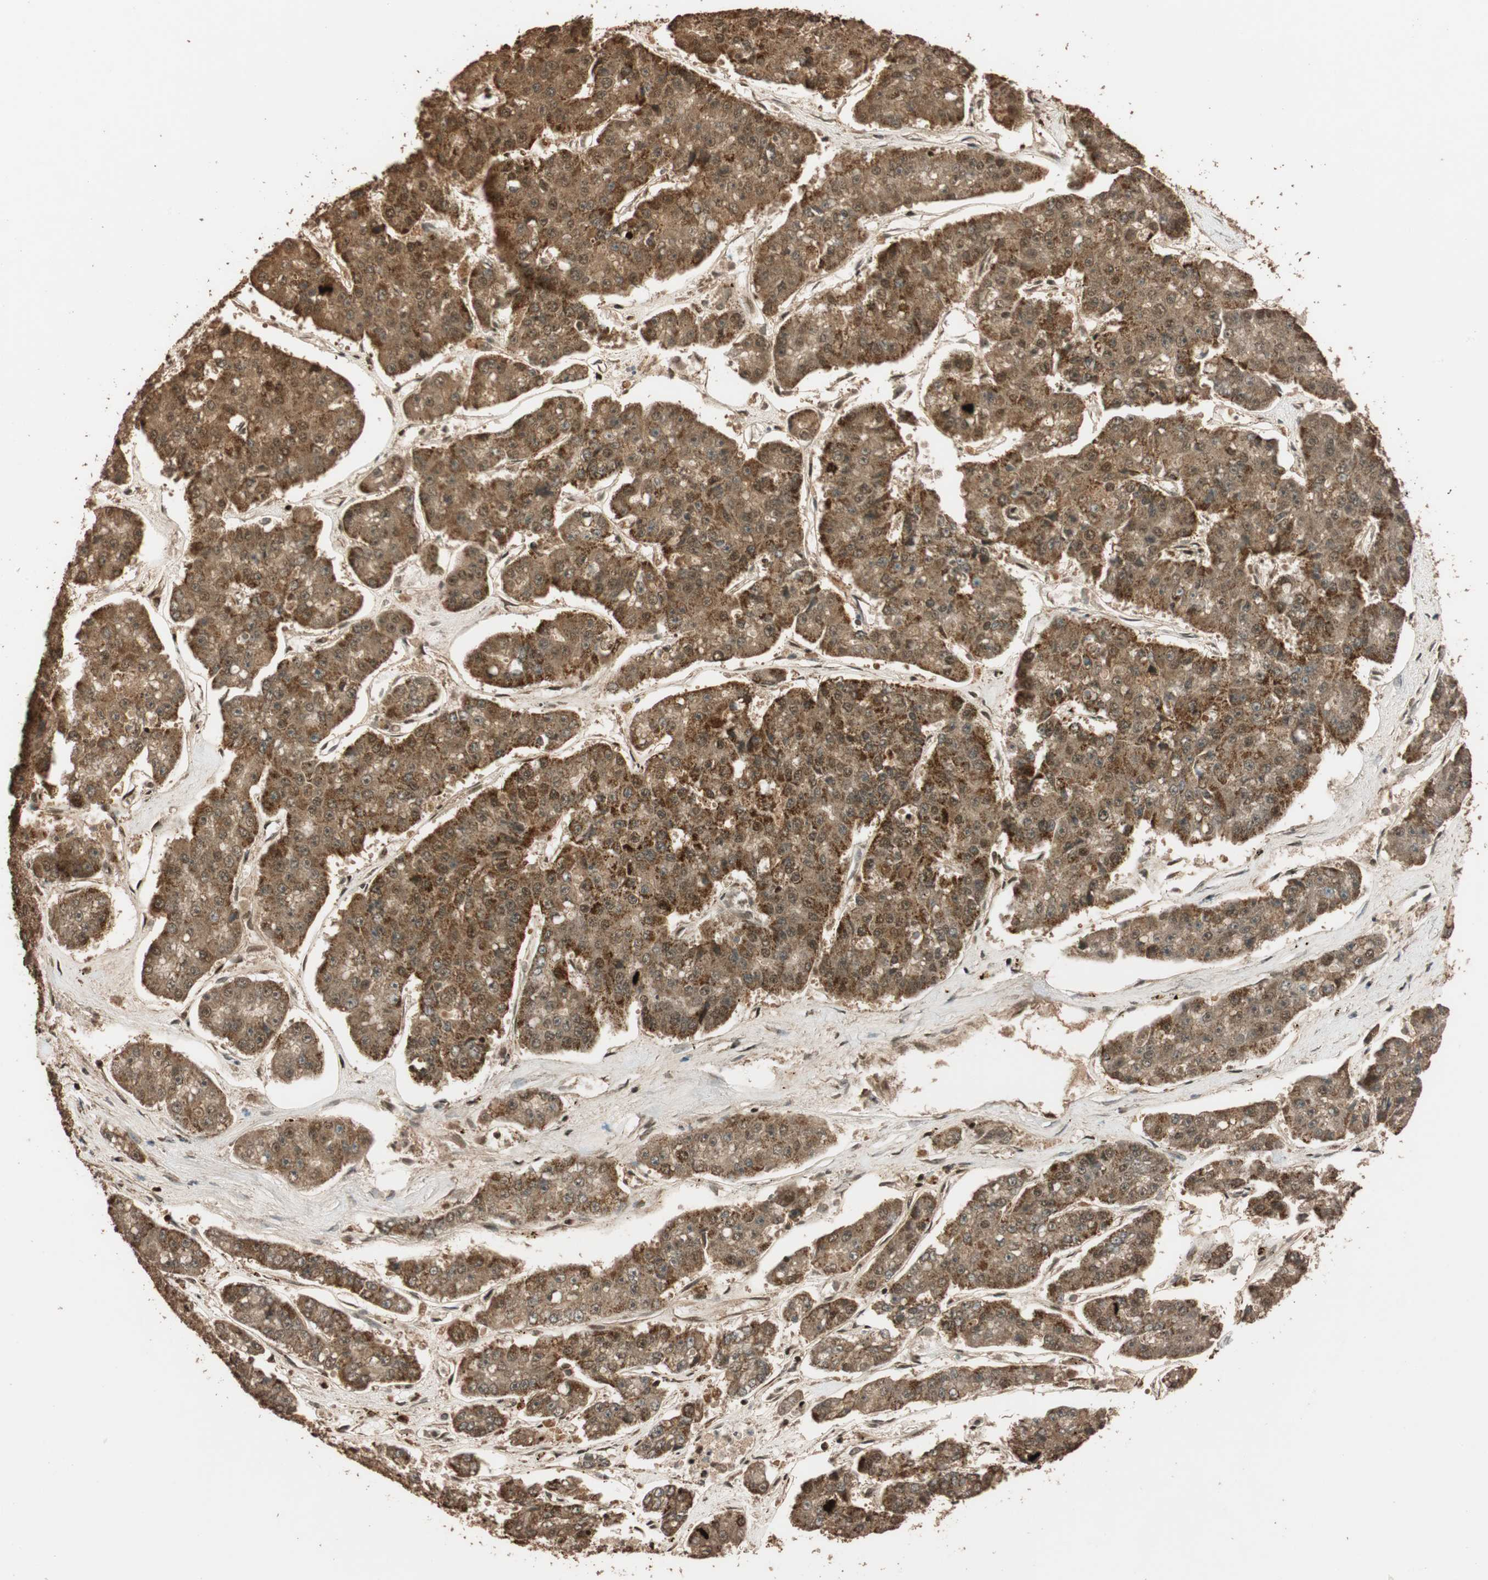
{"staining": {"intensity": "strong", "quantity": ">75%", "location": "cytoplasmic/membranous"}, "tissue": "pancreatic cancer", "cell_type": "Tumor cells", "image_type": "cancer", "snomed": [{"axis": "morphology", "description": "Adenocarcinoma, NOS"}, {"axis": "topography", "description": "Pancreas"}], "caption": "A high-resolution micrograph shows IHC staining of adenocarcinoma (pancreatic), which demonstrates strong cytoplasmic/membranous staining in approximately >75% of tumor cells. (Brightfield microscopy of DAB IHC at high magnification).", "gene": "ALKBH5", "patient": {"sex": "male", "age": 50}}